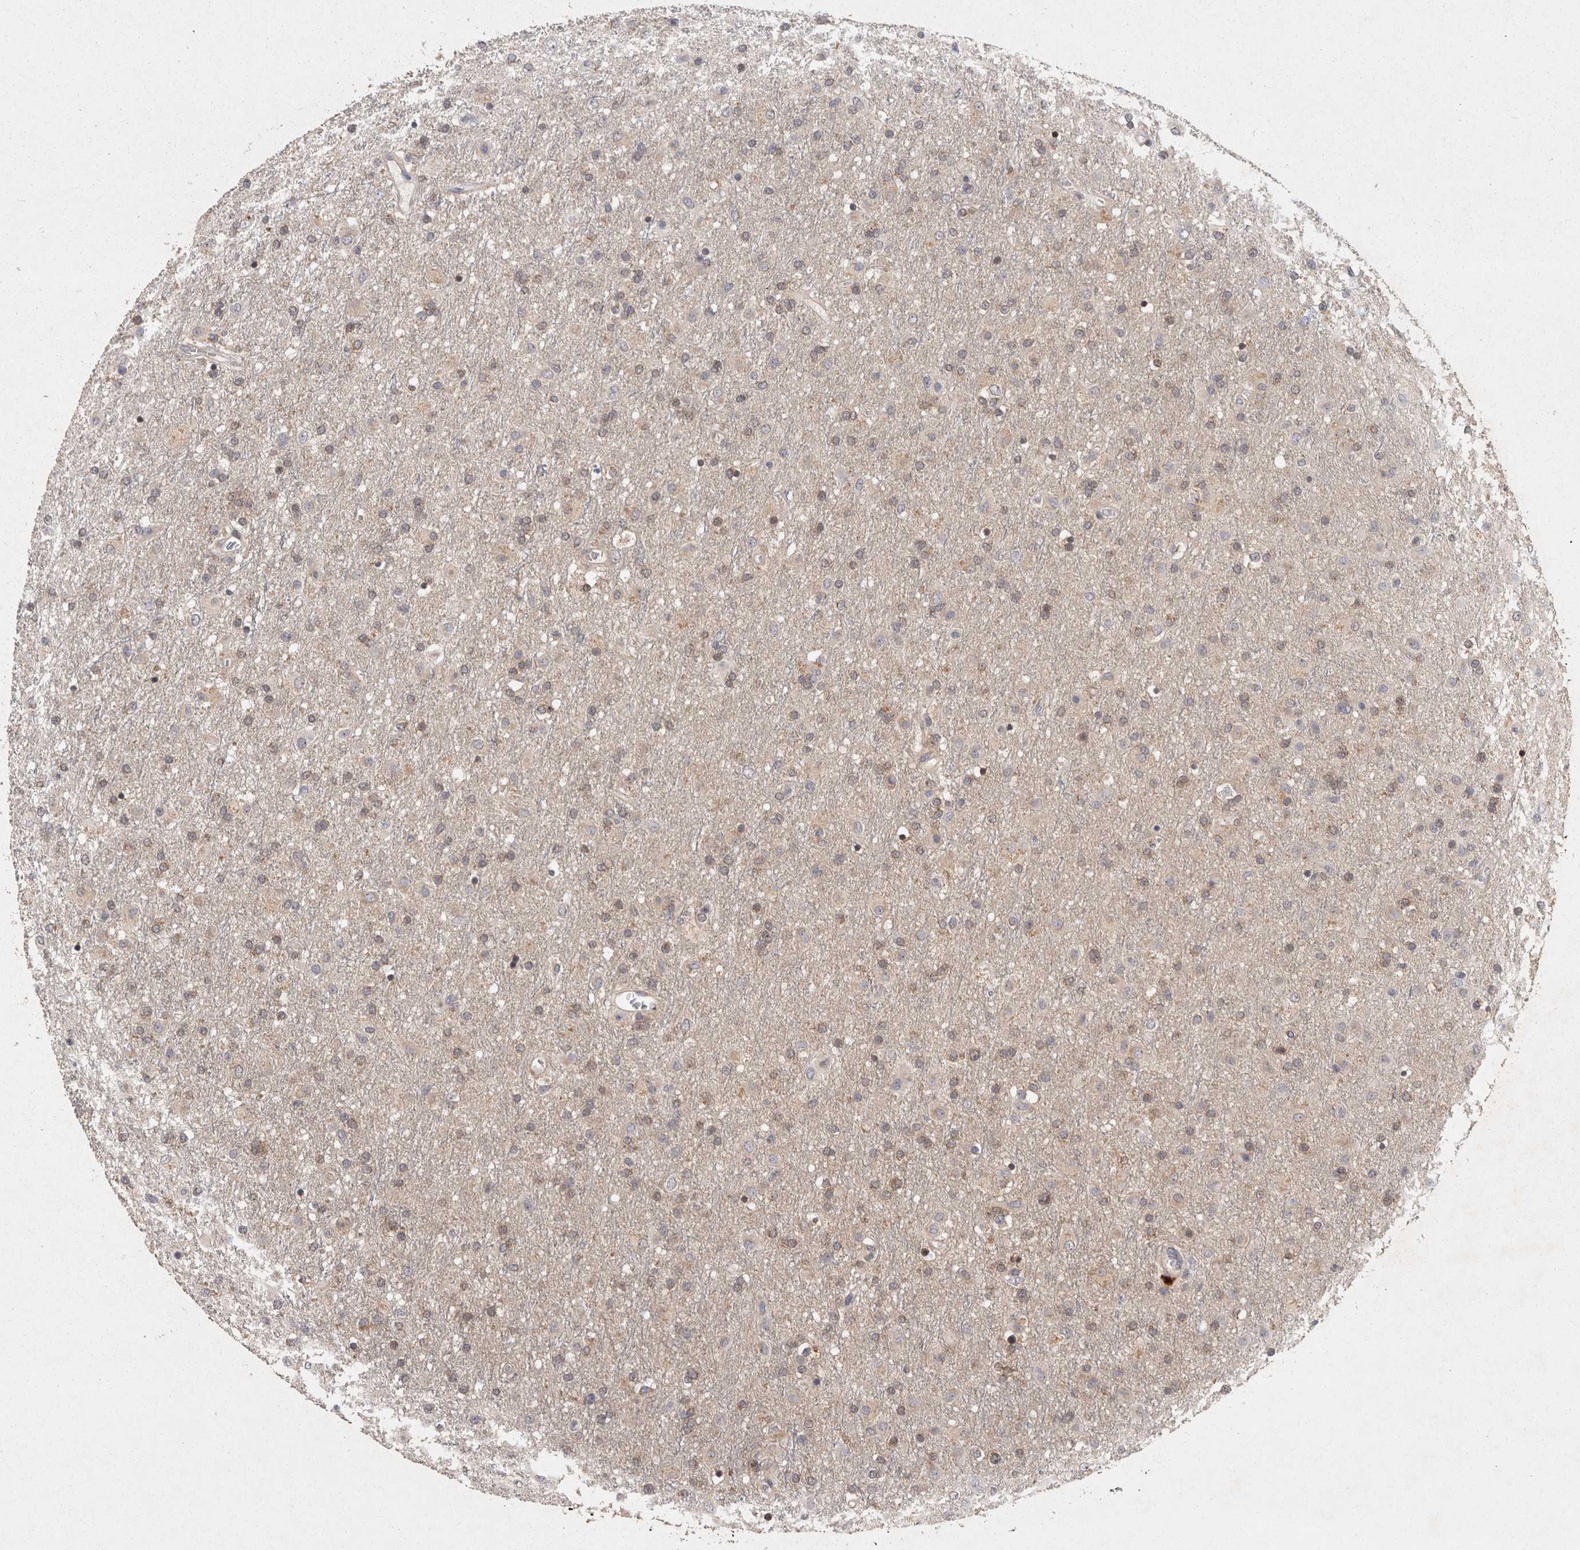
{"staining": {"intensity": "weak", "quantity": "25%-75%", "location": "cytoplasmic/membranous"}, "tissue": "glioma", "cell_type": "Tumor cells", "image_type": "cancer", "snomed": [{"axis": "morphology", "description": "Glioma, malignant, Low grade"}, {"axis": "topography", "description": "Brain"}], "caption": "IHC micrograph of malignant glioma (low-grade) stained for a protein (brown), which exhibits low levels of weak cytoplasmic/membranous staining in about 25%-75% of tumor cells.", "gene": "ACAT2", "patient": {"sex": "male", "age": 65}}